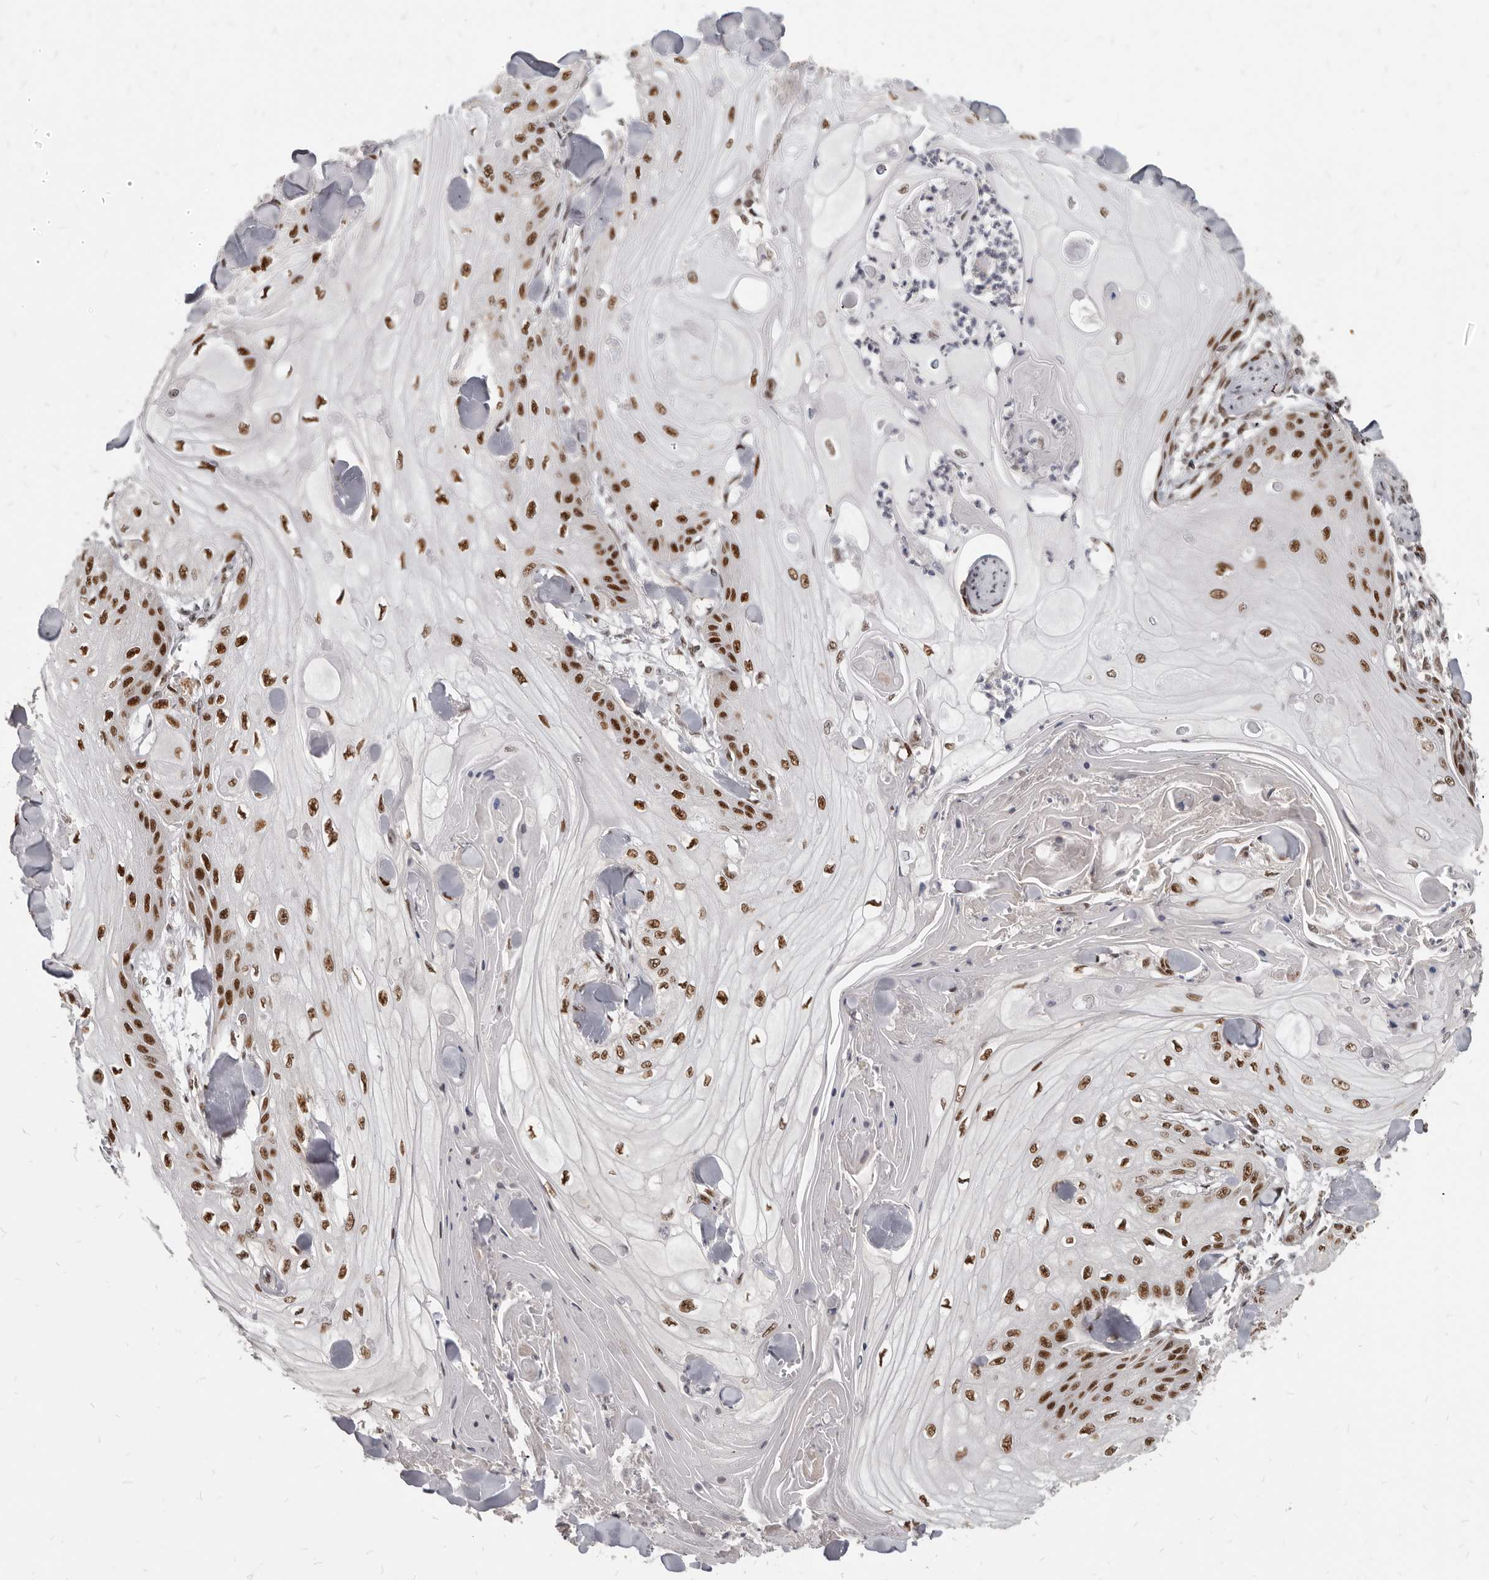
{"staining": {"intensity": "strong", "quantity": ">75%", "location": "nuclear"}, "tissue": "skin cancer", "cell_type": "Tumor cells", "image_type": "cancer", "snomed": [{"axis": "morphology", "description": "Squamous cell carcinoma, NOS"}, {"axis": "topography", "description": "Skin"}], "caption": "High-power microscopy captured an IHC micrograph of skin cancer, revealing strong nuclear staining in about >75% of tumor cells. The staining was performed using DAB (3,3'-diaminobenzidine) to visualize the protein expression in brown, while the nuclei were stained in blue with hematoxylin (Magnification: 20x).", "gene": "ATF5", "patient": {"sex": "male", "age": 74}}